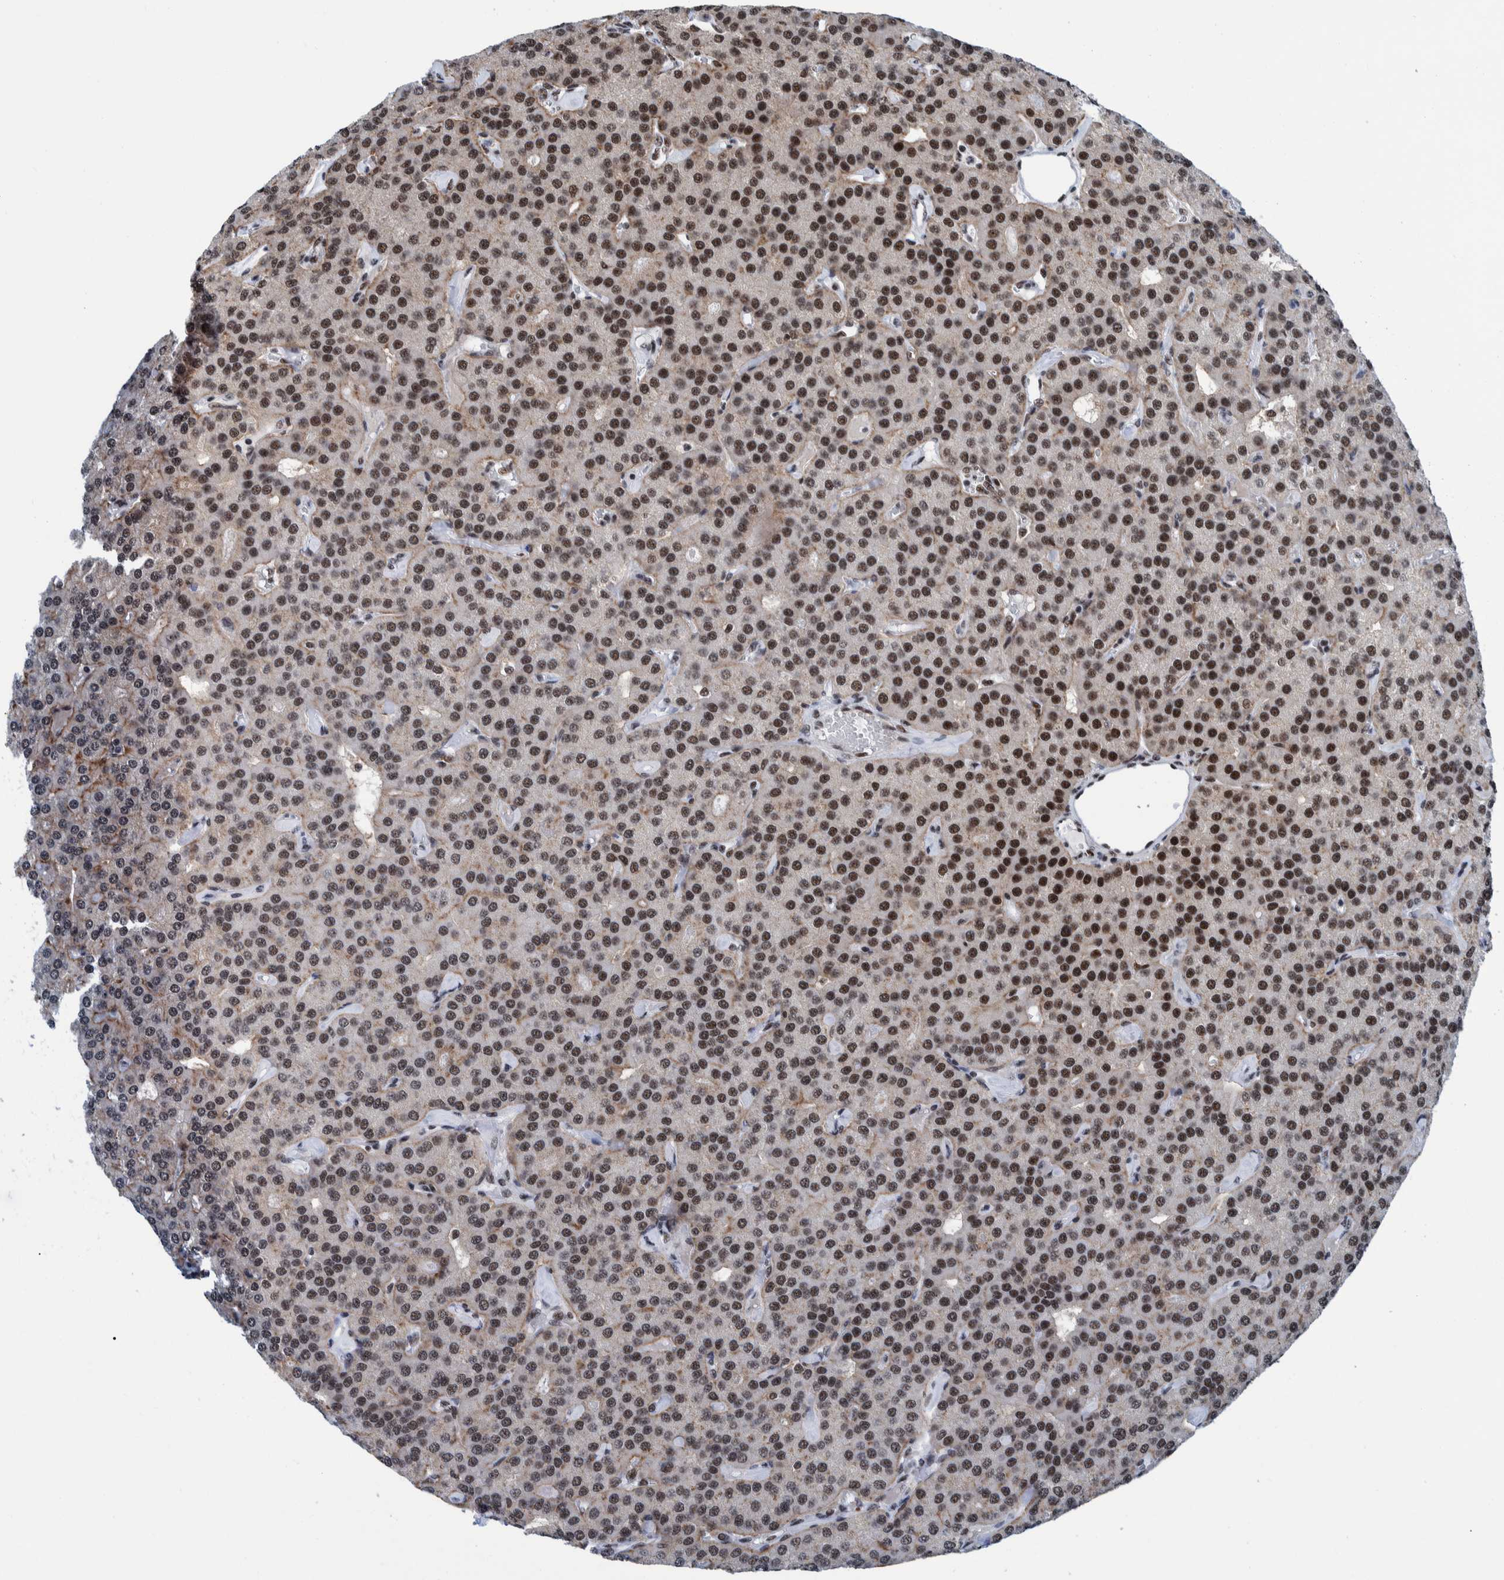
{"staining": {"intensity": "strong", "quantity": ">75%", "location": "nuclear"}, "tissue": "parathyroid gland", "cell_type": "Glandular cells", "image_type": "normal", "snomed": [{"axis": "morphology", "description": "Normal tissue, NOS"}, {"axis": "morphology", "description": "Adenoma, NOS"}, {"axis": "topography", "description": "Parathyroid gland"}], "caption": "Protein staining of benign parathyroid gland shows strong nuclear staining in approximately >75% of glandular cells. (IHC, brightfield microscopy, high magnification).", "gene": "EFTUD2", "patient": {"sex": "female", "age": 86}}